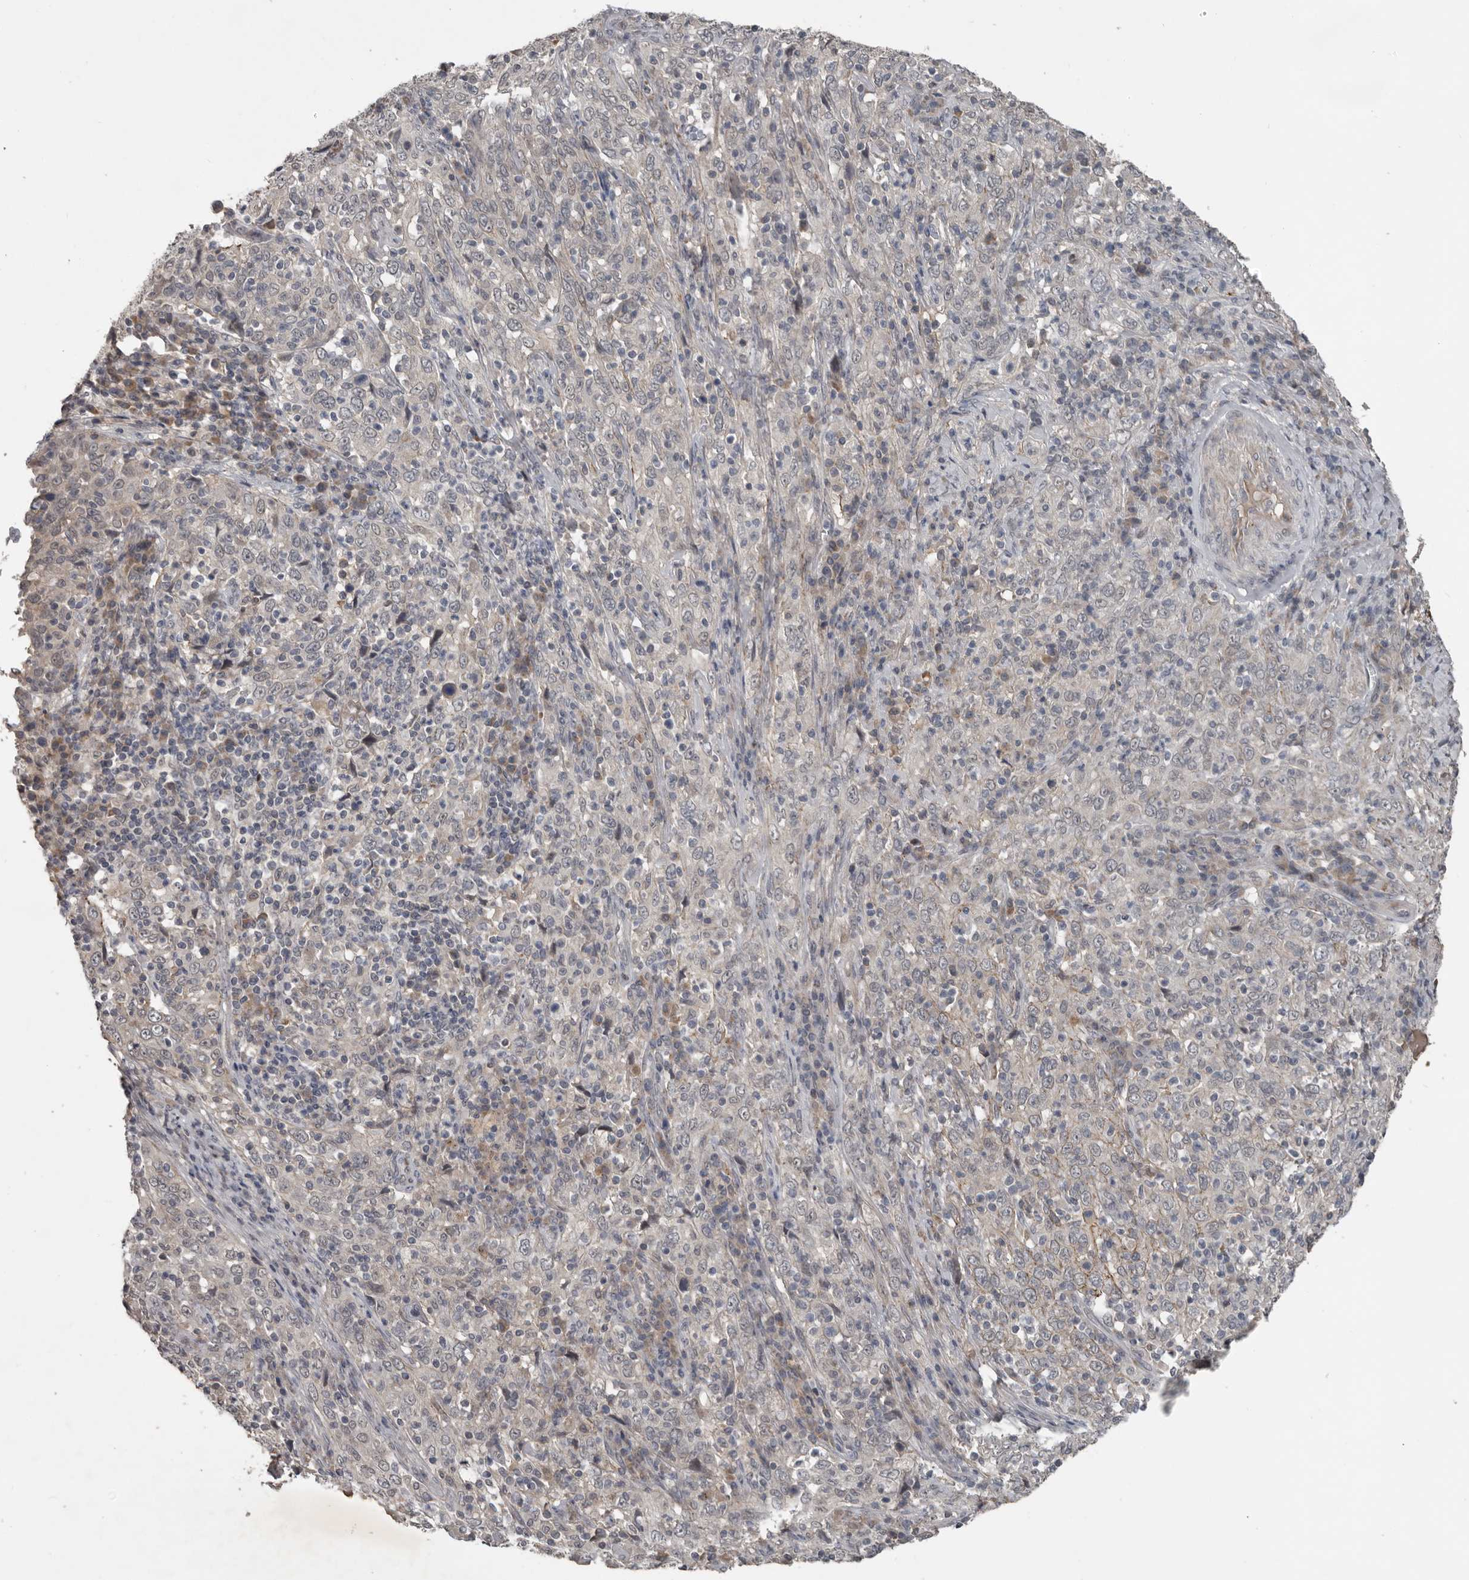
{"staining": {"intensity": "negative", "quantity": "none", "location": "none"}, "tissue": "cervical cancer", "cell_type": "Tumor cells", "image_type": "cancer", "snomed": [{"axis": "morphology", "description": "Squamous cell carcinoma, NOS"}, {"axis": "topography", "description": "Cervix"}], "caption": "This is an immunohistochemistry micrograph of human cervical squamous cell carcinoma. There is no staining in tumor cells.", "gene": "C1orf216", "patient": {"sex": "female", "age": 46}}